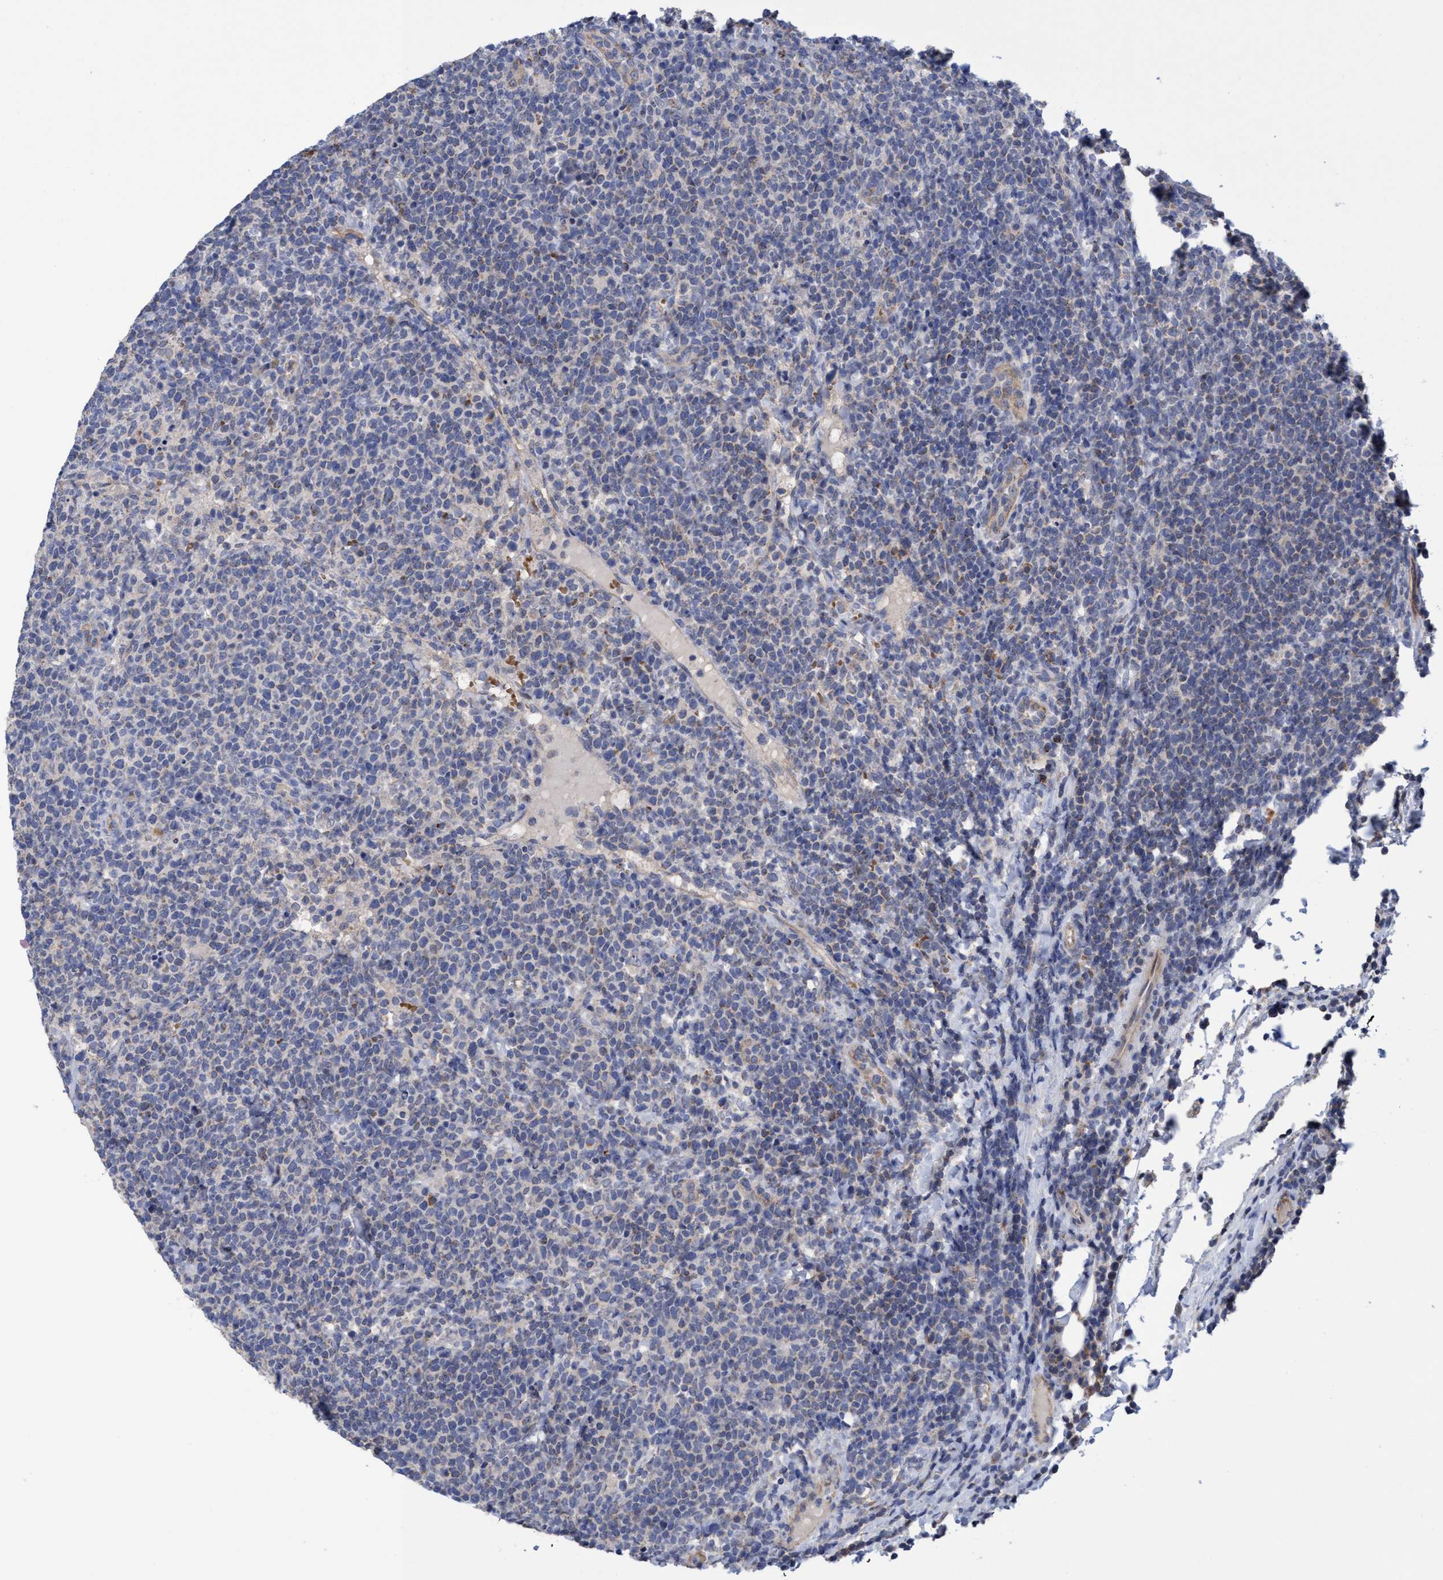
{"staining": {"intensity": "negative", "quantity": "none", "location": "none"}, "tissue": "lymphoma", "cell_type": "Tumor cells", "image_type": "cancer", "snomed": [{"axis": "morphology", "description": "Malignant lymphoma, non-Hodgkin's type, High grade"}, {"axis": "topography", "description": "Lymph node"}], "caption": "This is an immunohistochemistry (IHC) micrograph of lymphoma. There is no expression in tumor cells.", "gene": "SEMA4D", "patient": {"sex": "male", "age": 61}}